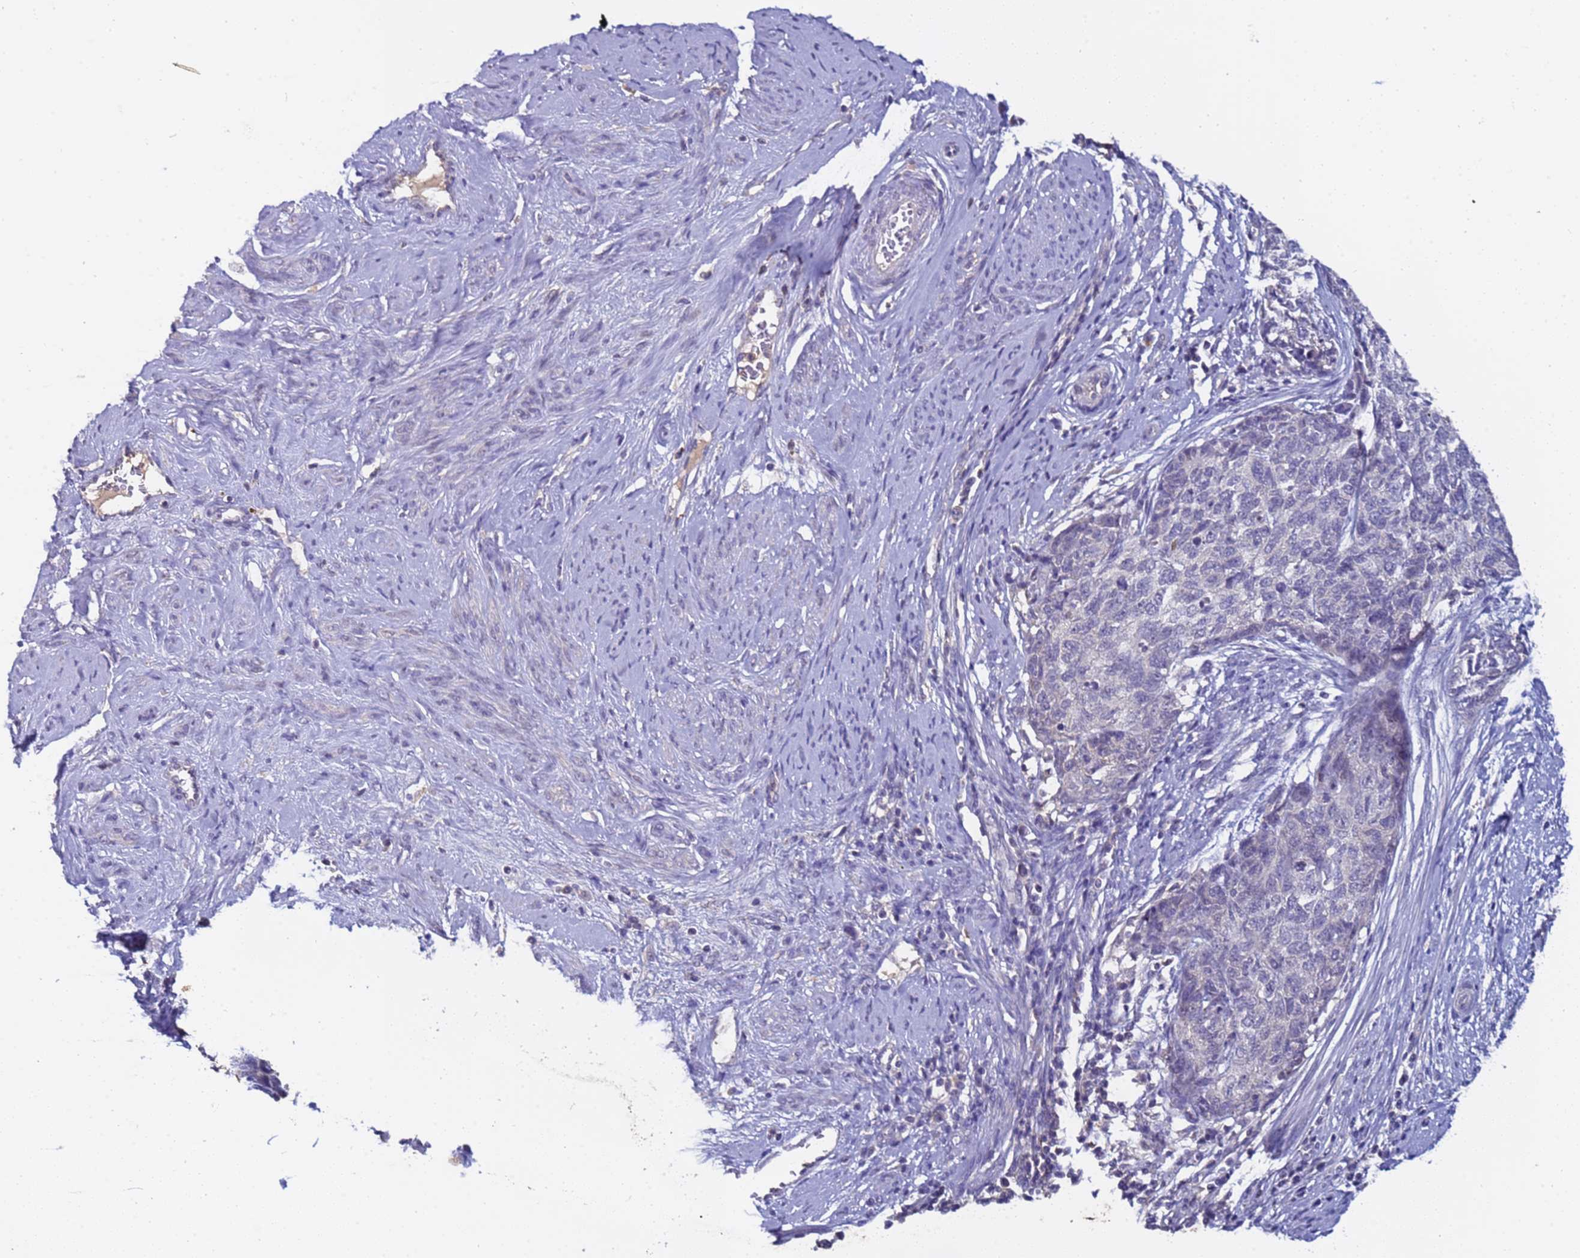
{"staining": {"intensity": "negative", "quantity": "none", "location": "none"}, "tissue": "cervical cancer", "cell_type": "Tumor cells", "image_type": "cancer", "snomed": [{"axis": "morphology", "description": "Squamous cell carcinoma, NOS"}, {"axis": "topography", "description": "Cervix"}], "caption": "An image of human cervical cancer is negative for staining in tumor cells. (Brightfield microscopy of DAB (3,3'-diaminobenzidine) IHC at high magnification).", "gene": "ZNF248", "patient": {"sex": "female", "age": 63}}